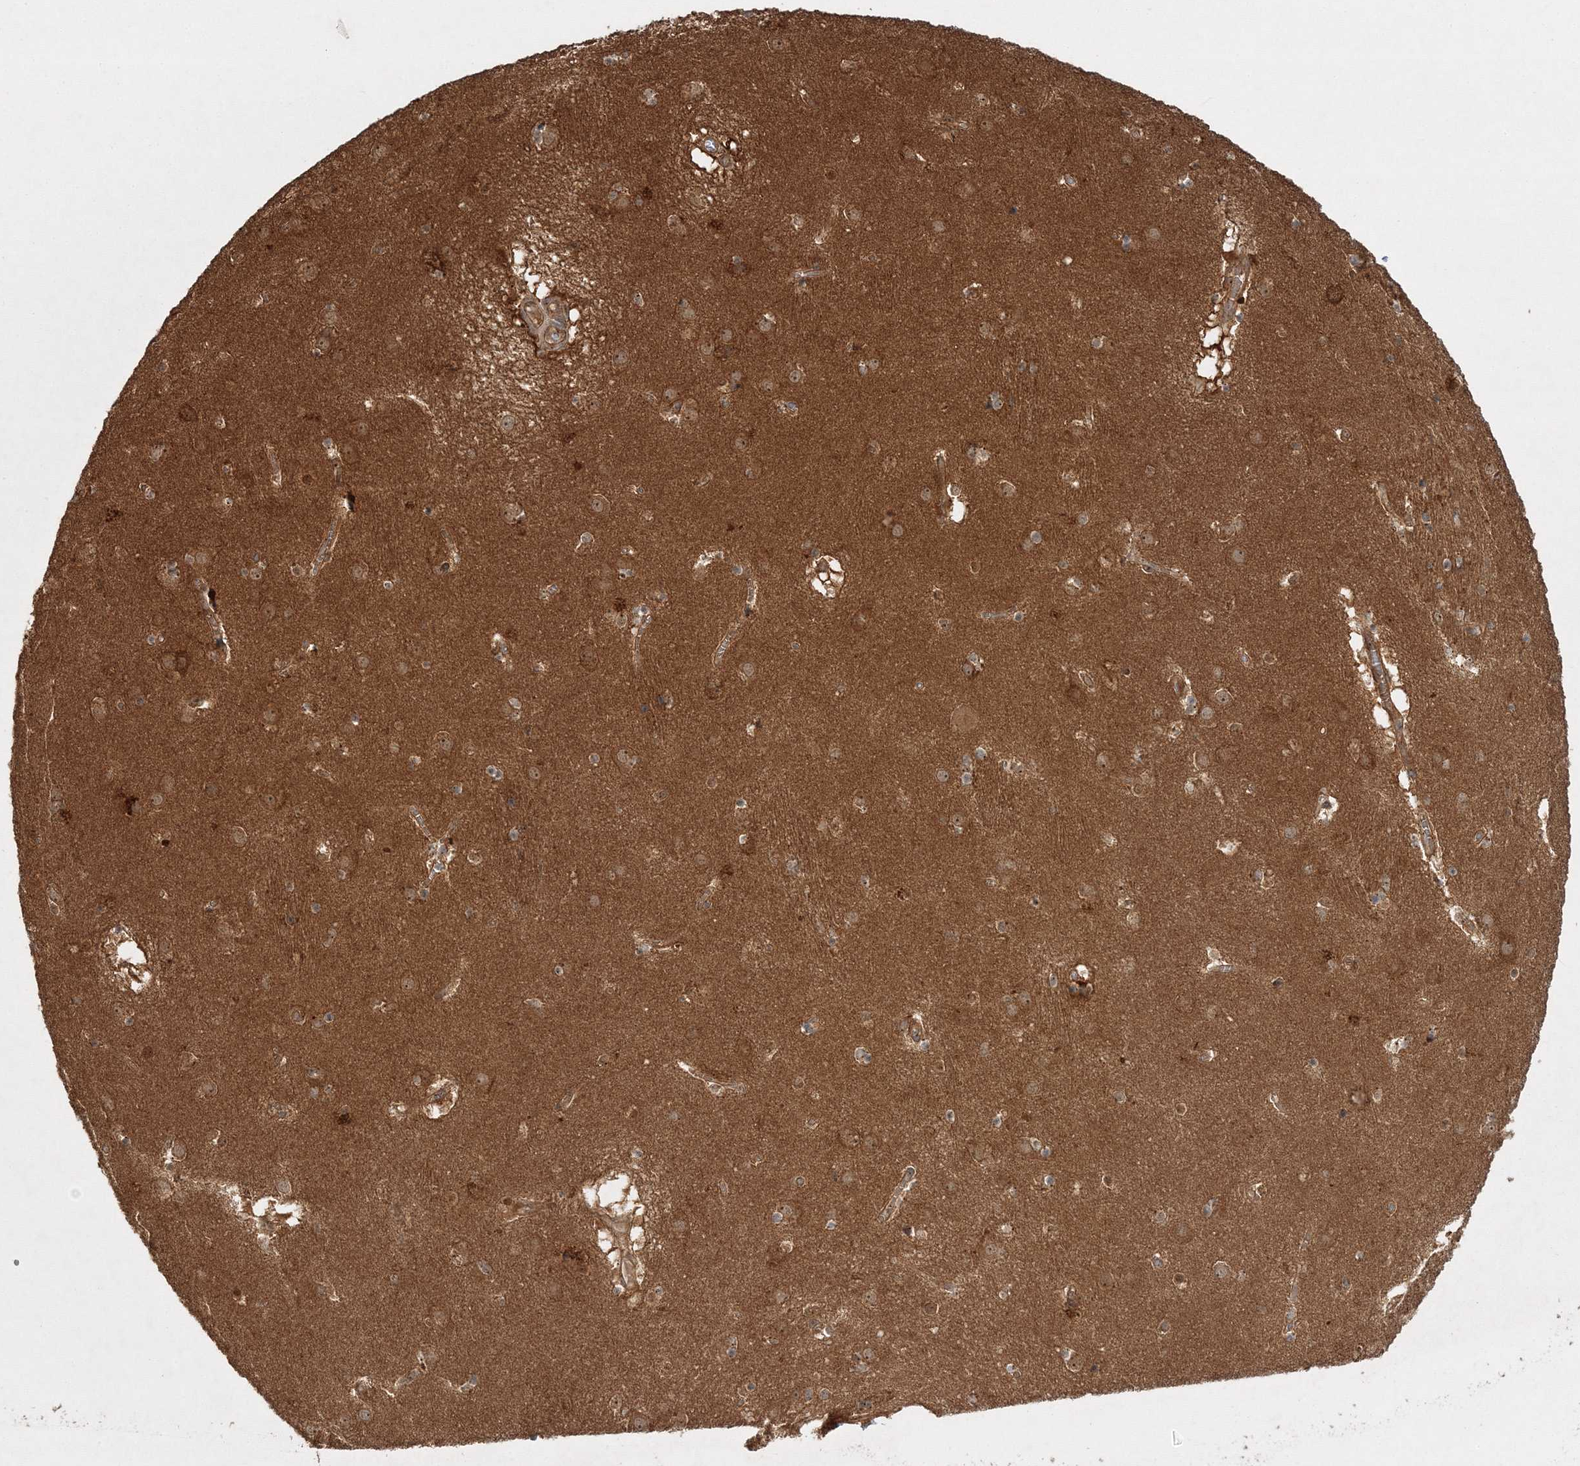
{"staining": {"intensity": "moderate", "quantity": "25%-75%", "location": "cytoplasmic/membranous"}, "tissue": "caudate", "cell_type": "Glial cells", "image_type": "normal", "snomed": [{"axis": "morphology", "description": "Normal tissue, NOS"}, {"axis": "topography", "description": "Lateral ventricle wall"}], "caption": "Caudate stained with DAB (3,3'-diaminobenzidine) immunohistochemistry shows medium levels of moderate cytoplasmic/membranous positivity in approximately 25%-75% of glial cells. (IHC, brightfield microscopy, high magnification).", "gene": "WDR37", "patient": {"sex": "male", "age": 70}}